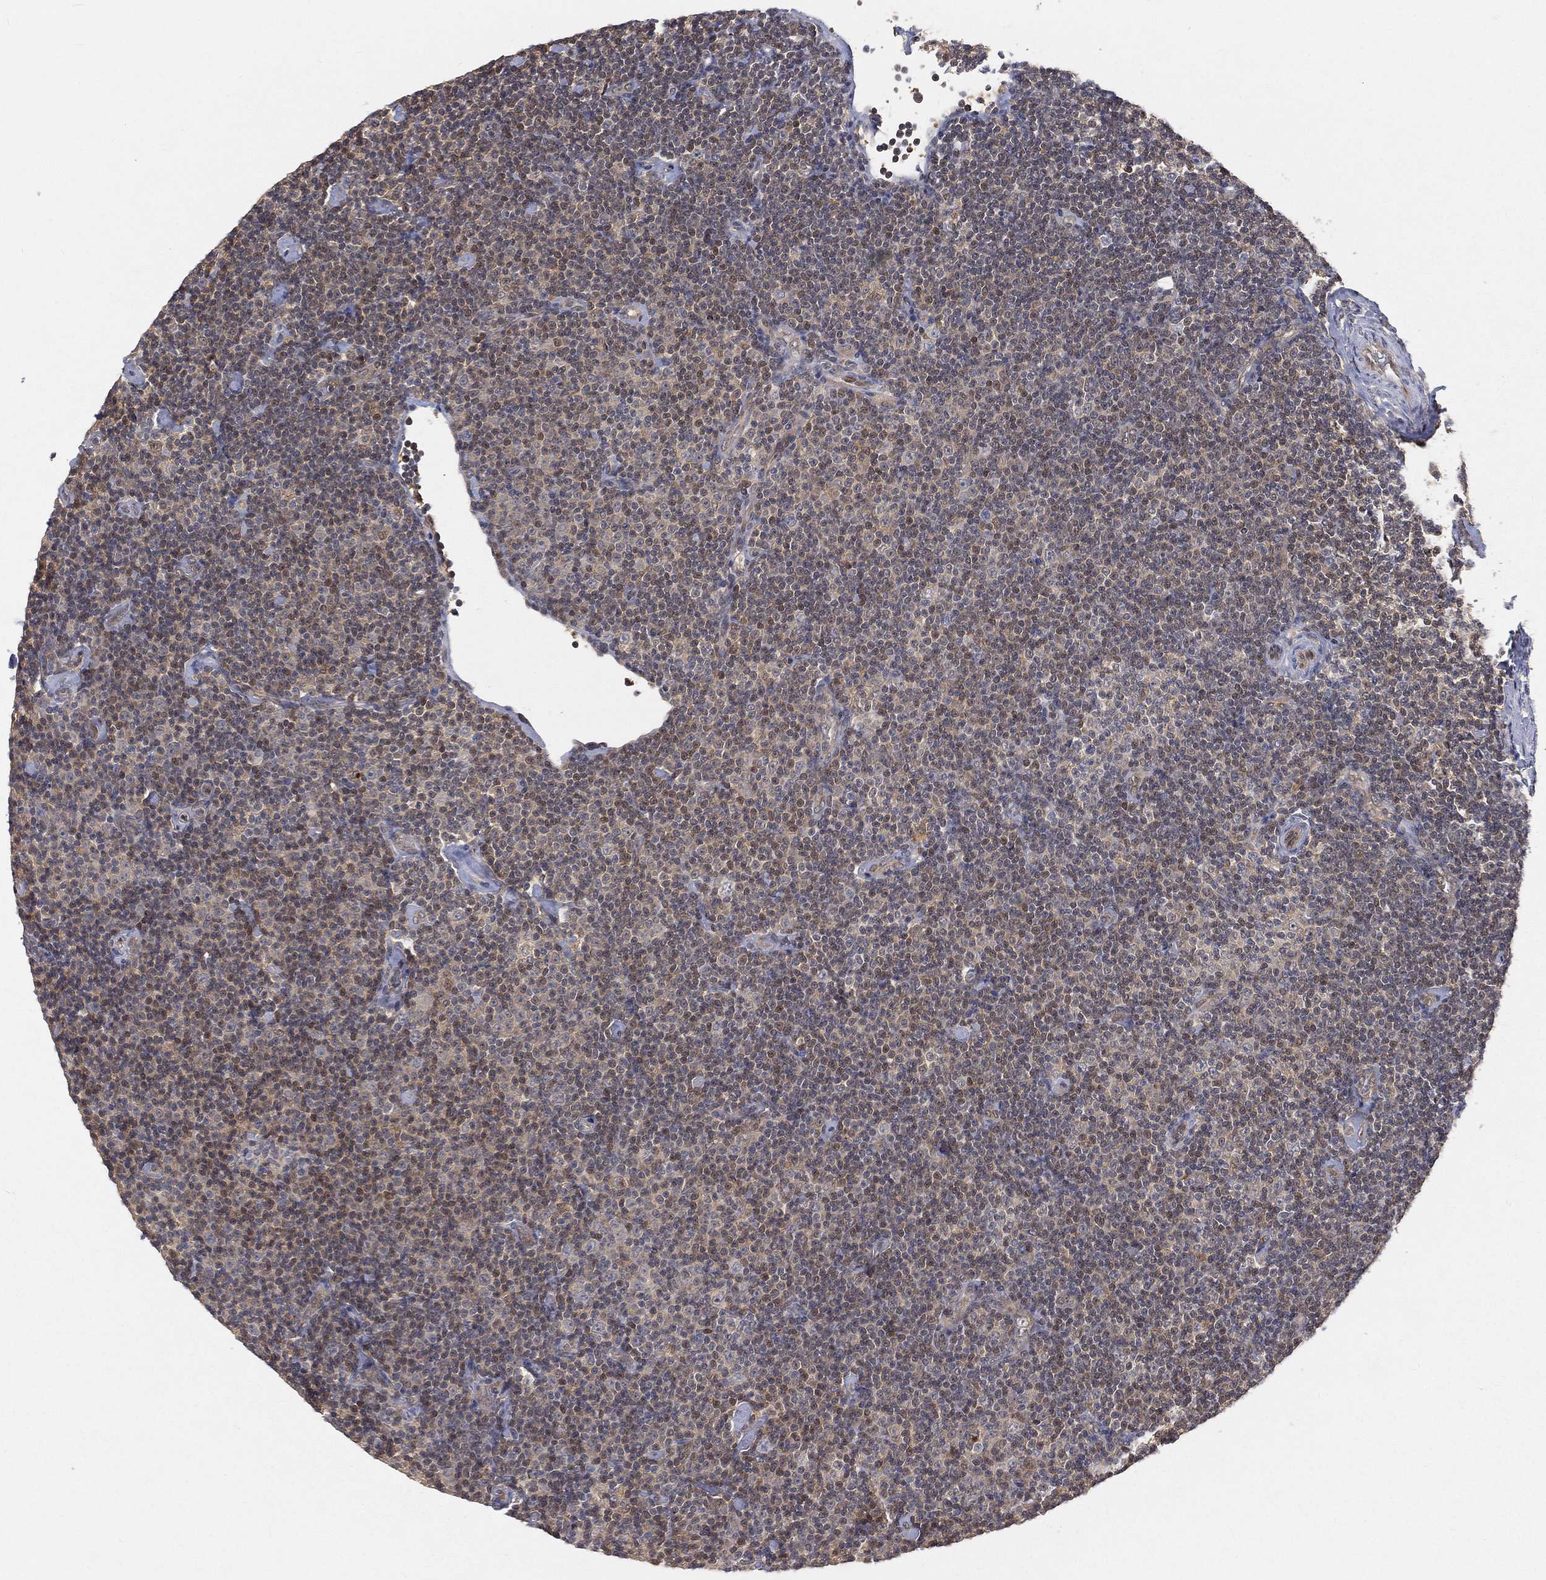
{"staining": {"intensity": "weak", "quantity": "<25%", "location": "cytoplasmic/membranous"}, "tissue": "lymphoma", "cell_type": "Tumor cells", "image_type": "cancer", "snomed": [{"axis": "morphology", "description": "Malignant lymphoma, non-Hodgkin's type, Low grade"}, {"axis": "topography", "description": "Lymph node"}], "caption": "DAB immunohistochemical staining of lymphoma displays no significant expression in tumor cells.", "gene": "MAPK1", "patient": {"sex": "male", "age": 81}}